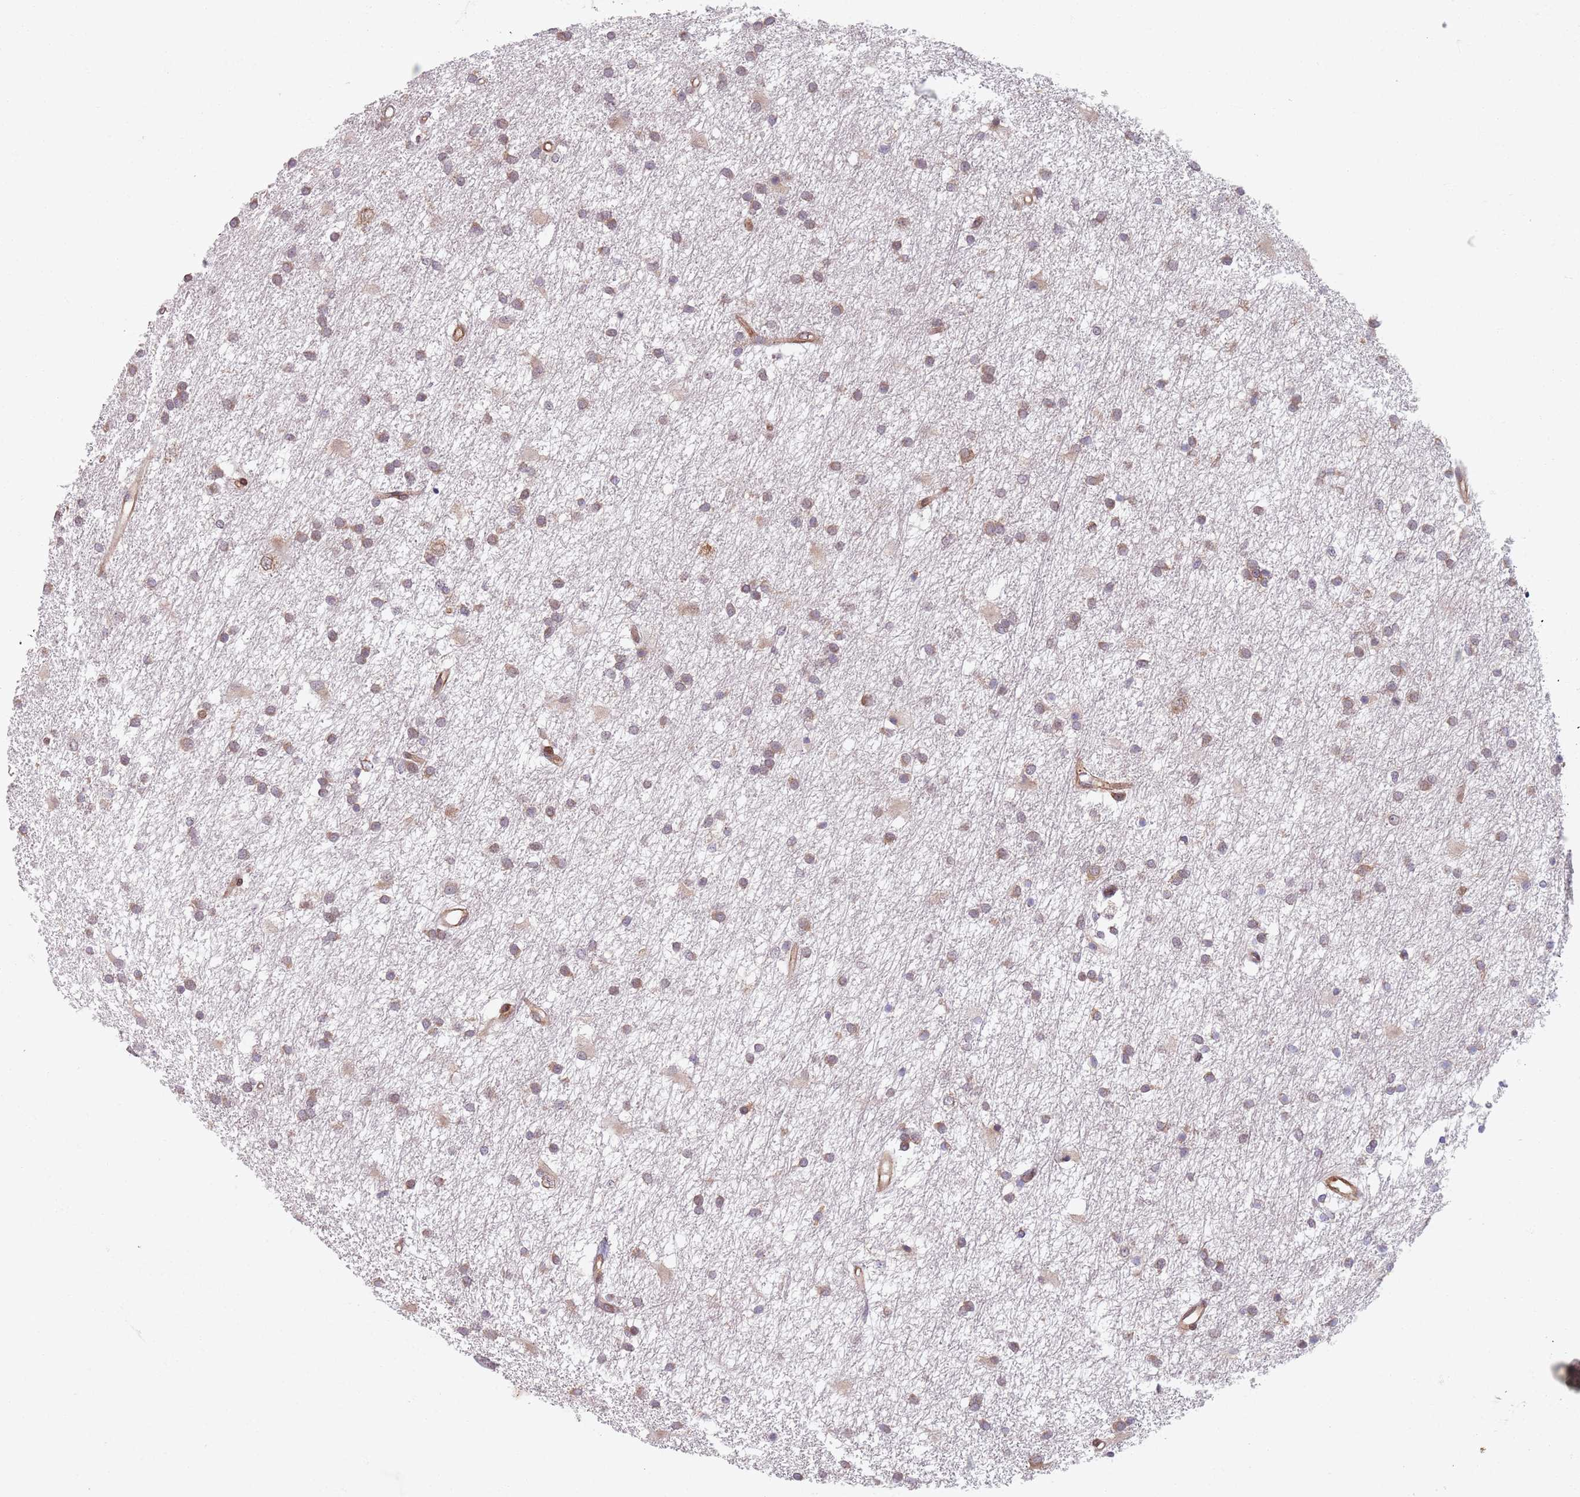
{"staining": {"intensity": "weak", "quantity": ">75%", "location": "cytoplasmic/membranous"}, "tissue": "glioma", "cell_type": "Tumor cells", "image_type": "cancer", "snomed": [{"axis": "morphology", "description": "Glioma, malignant, High grade"}, {"axis": "topography", "description": "Brain"}], "caption": "About >75% of tumor cells in human glioma display weak cytoplasmic/membranous protein positivity as visualized by brown immunohistochemical staining.", "gene": "NOTCH3", "patient": {"sex": "male", "age": 77}}